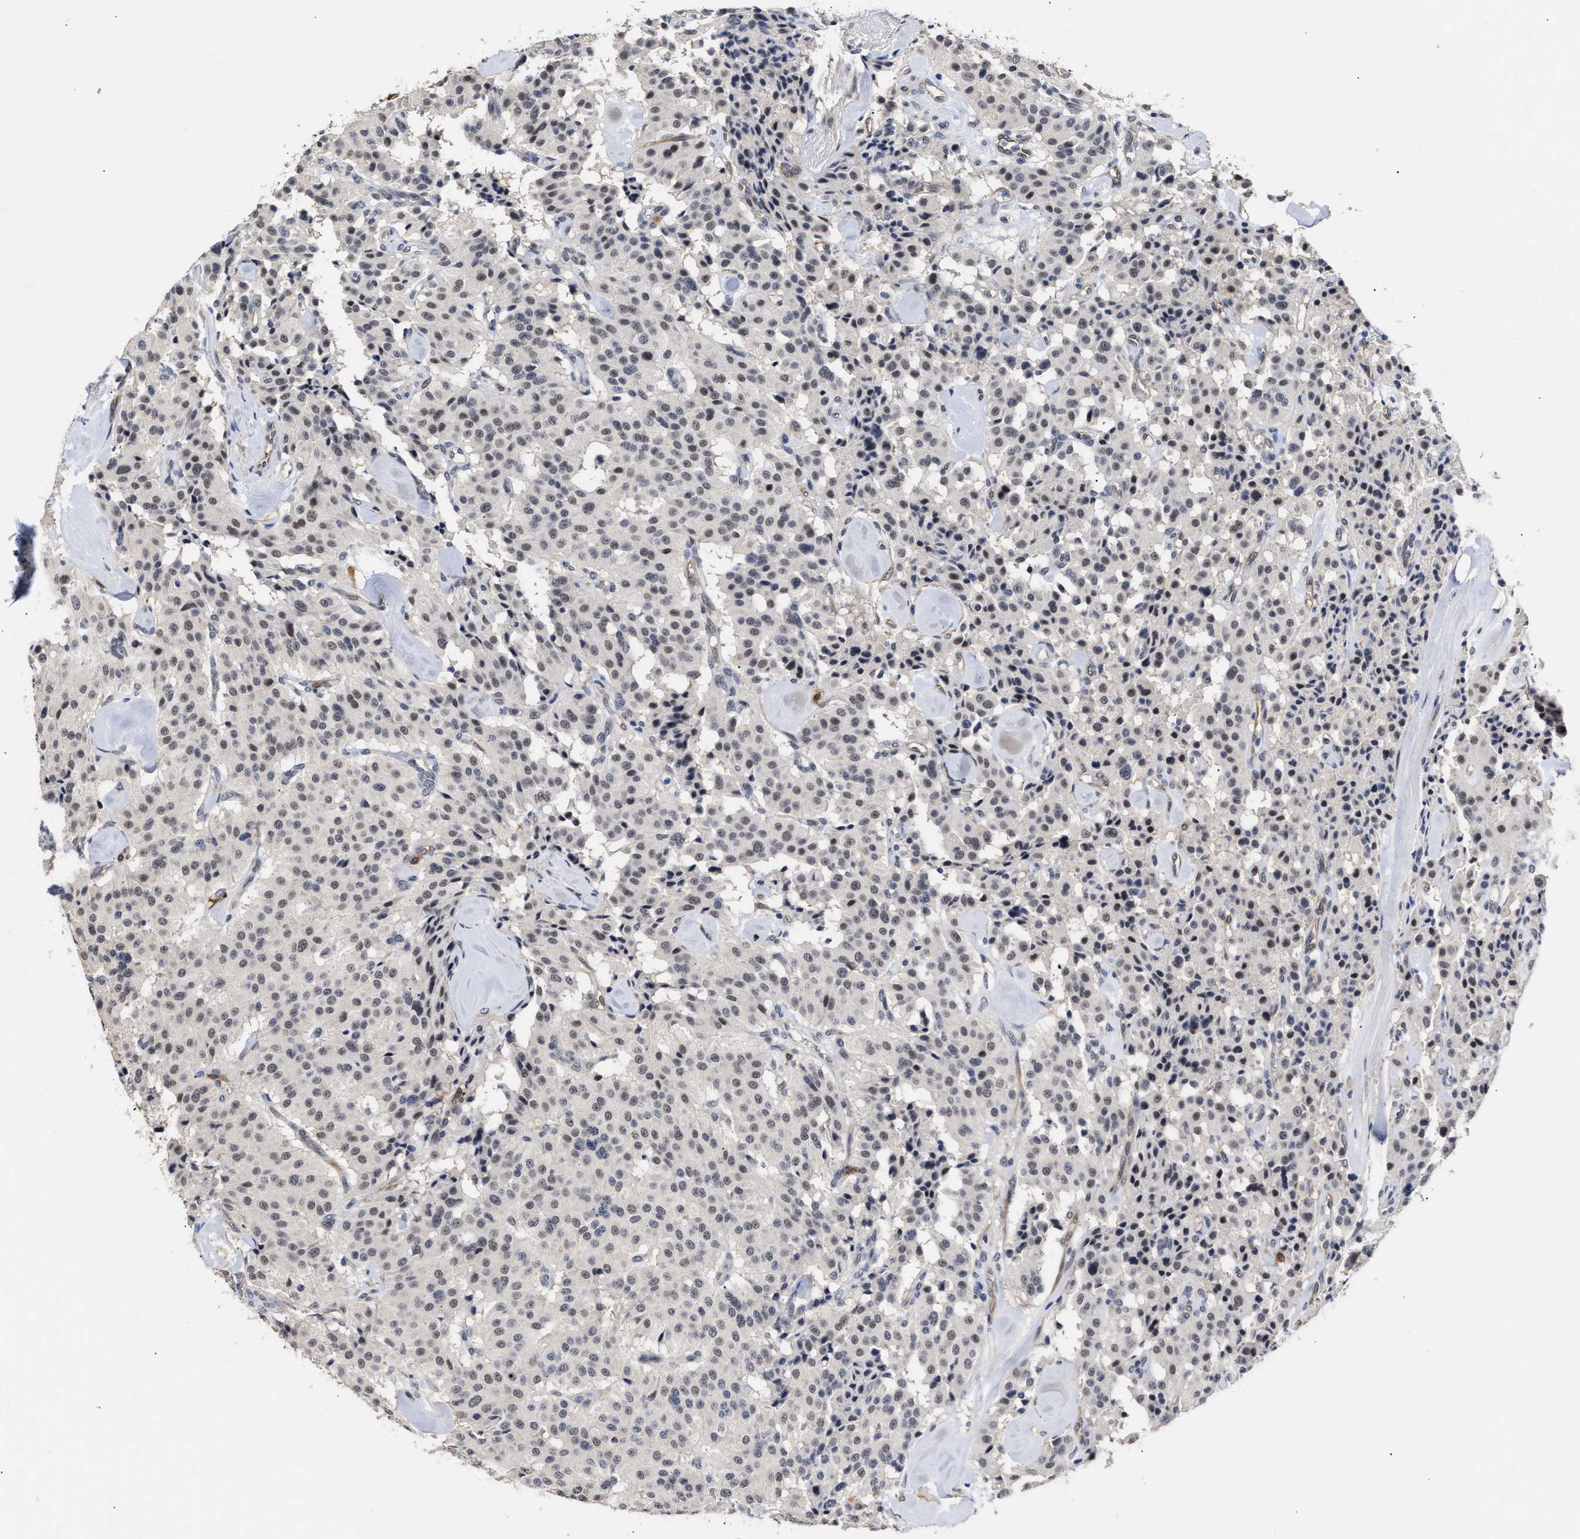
{"staining": {"intensity": "weak", "quantity": "<25%", "location": "nuclear"}, "tissue": "carcinoid", "cell_type": "Tumor cells", "image_type": "cancer", "snomed": [{"axis": "morphology", "description": "Carcinoid, malignant, NOS"}, {"axis": "topography", "description": "Lung"}], "caption": "Immunohistochemical staining of carcinoid reveals no significant positivity in tumor cells. (IHC, brightfield microscopy, high magnification).", "gene": "AHNAK2", "patient": {"sex": "male", "age": 30}}